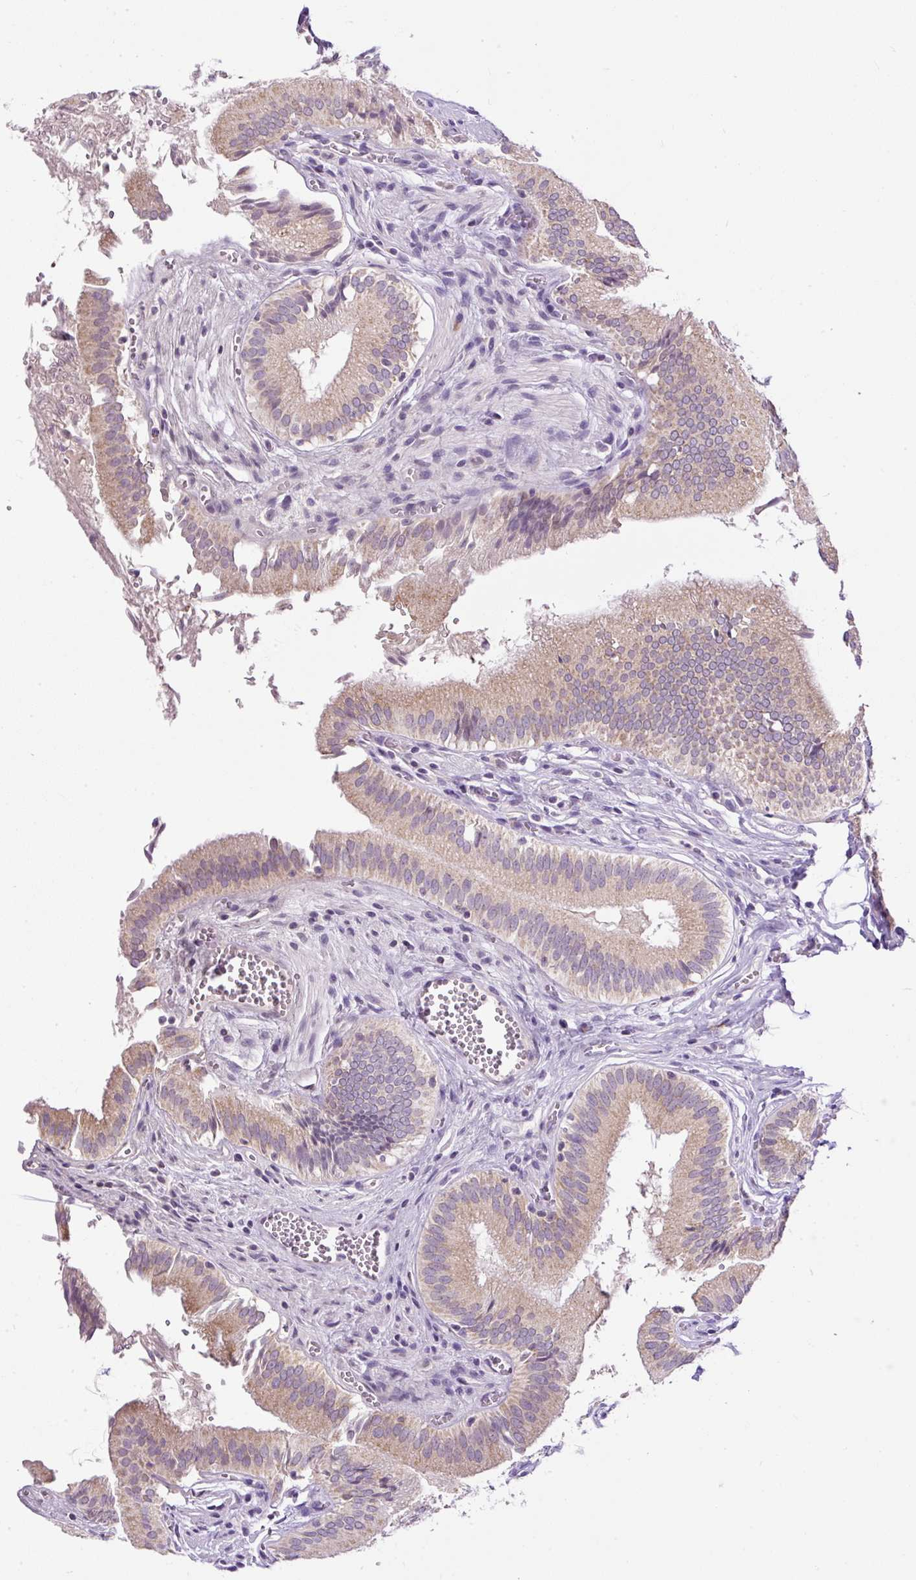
{"staining": {"intensity": "moderate", "quantity": ">75%", "location": "cytoplasmic/membranous"}, "tissue": "gallbladder", "cell_type": "Glandular cells", "image_type": "normal", "snomed": [{"axis": "morphology", "description": "Normal tissue, NOS"}, {"axis": "topography", "description": "Gallbladder"}, {"axis": "topography", "description": "Peripheral nerve tissue"}], "caption": "Approximately >75% of glandular cells in normal gallbladder reveal moderate cytoplasmic/membranous protein staining as visualized by brown immunohistochemical staining.", "gene": "FMC1", "patient": {"sex": "male", "age": 17}}